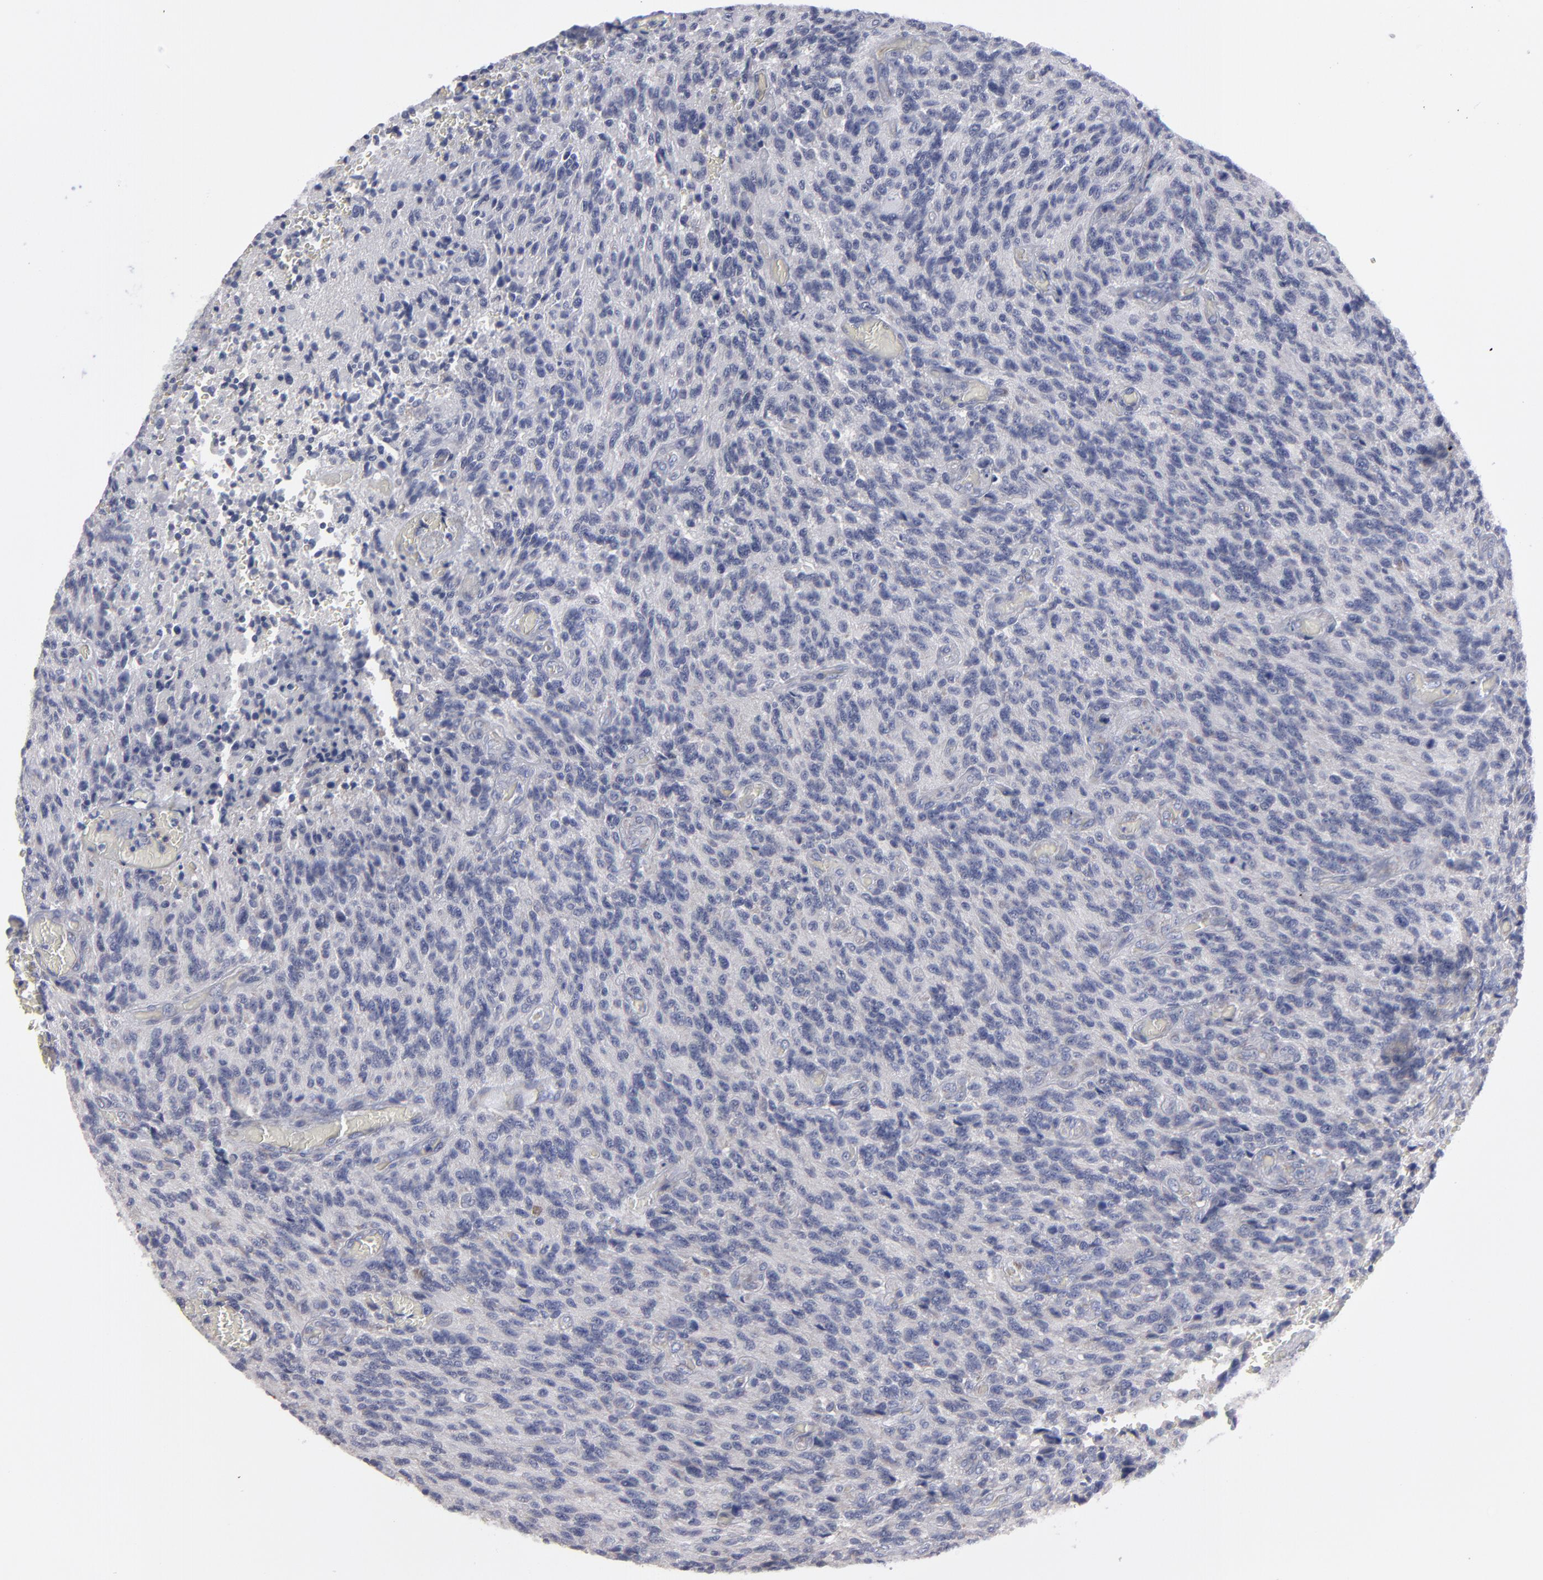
{"staining": {"intensity": "negative", "quantity": "none", "location": "none"}, "tissue": "glioma", "cell_type": "Tumor cells", "image_type": "cancer", "snomed": [{"axis": "morphology", "description": "Normal tissue, NOS"}, {"axis": "morphology", "description": "Glioma, malignant, High grade"}, {"axis": "topography", "description": "Cerebral cortex"}], "caption": "The image demonstrates no staining of tumor cells in malignant glioma (high-grade).", "gene": "CCDC80", "patient": {"sex": "male", "age": 56}}